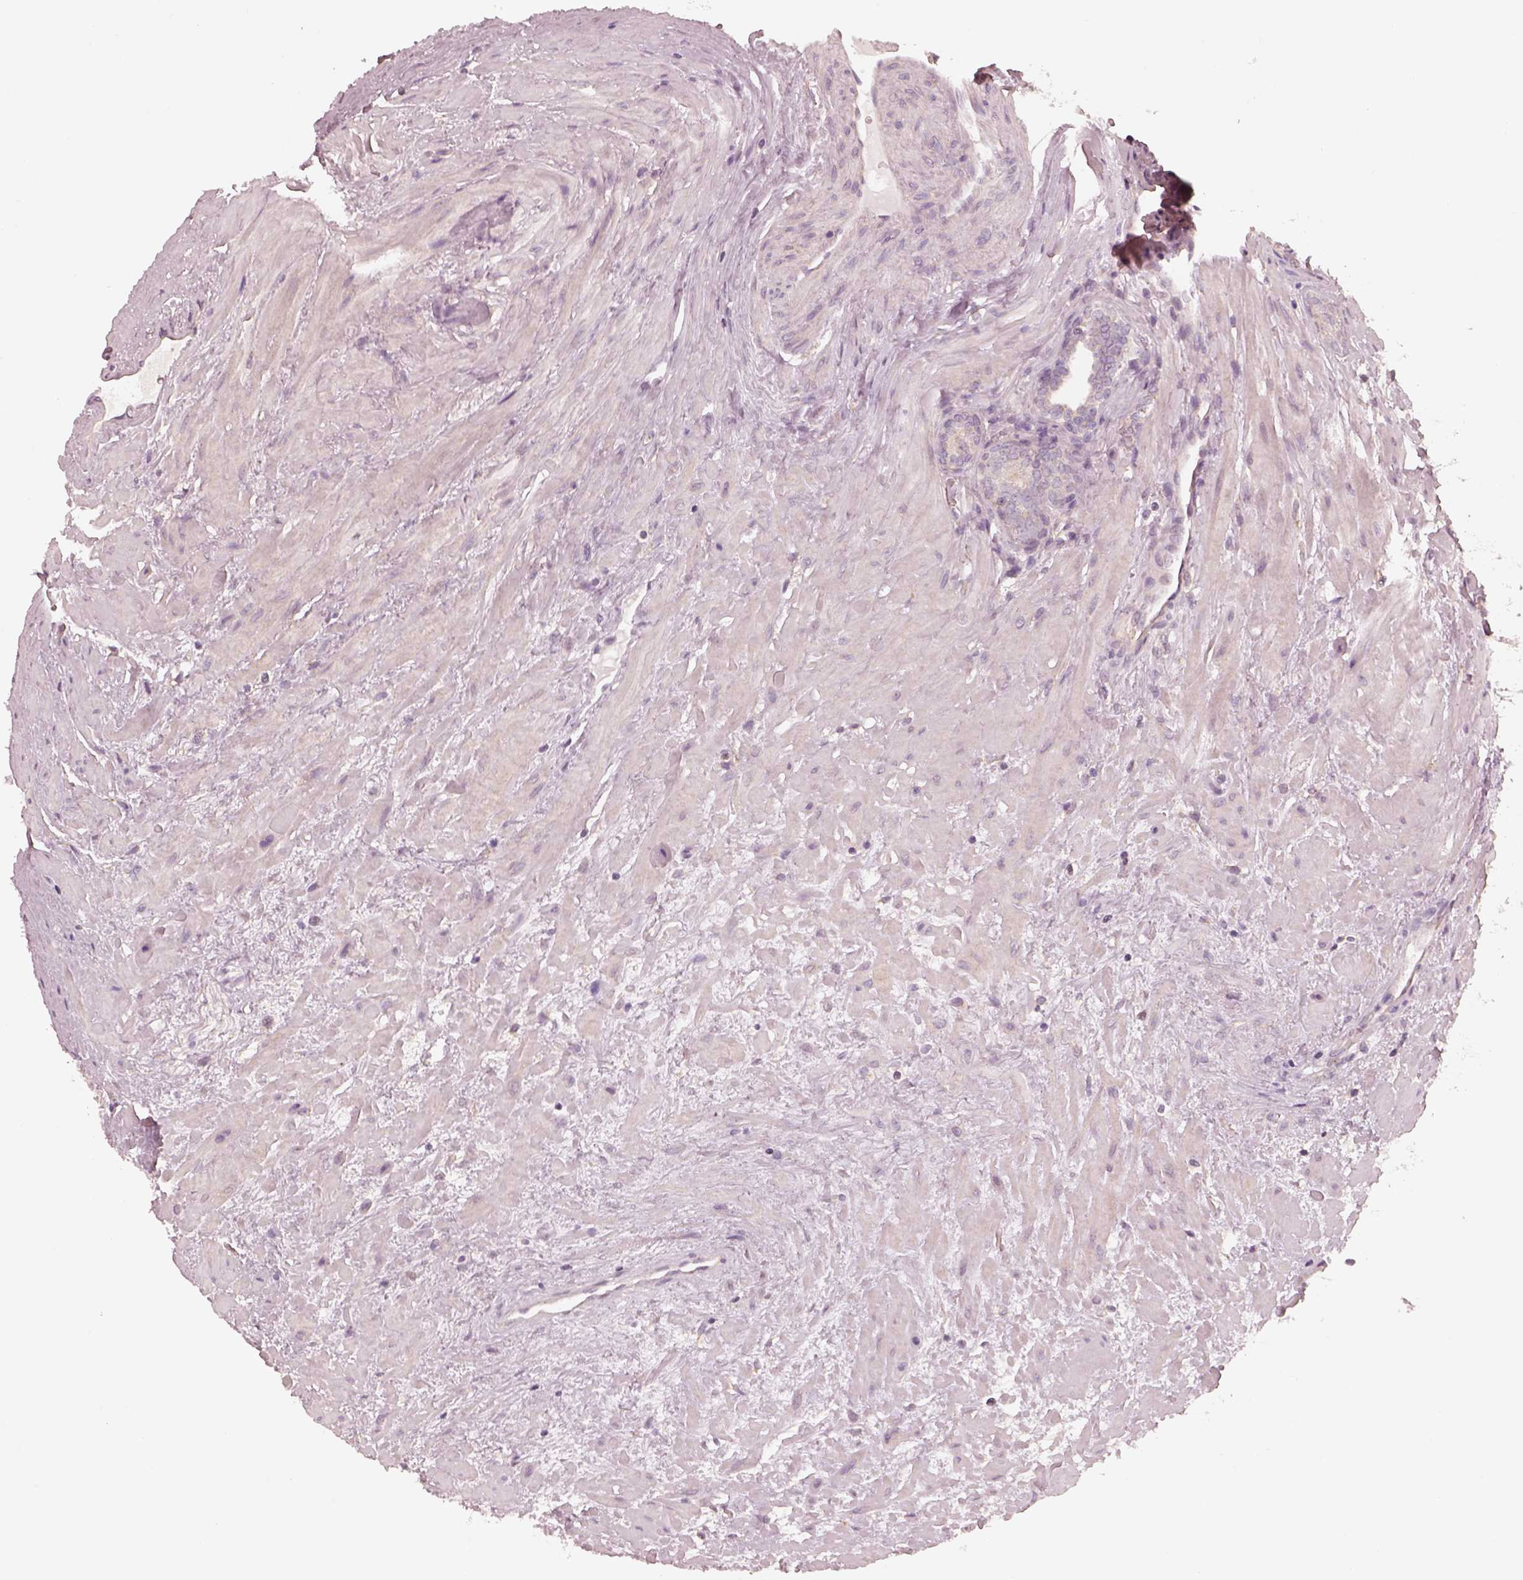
{"staining": {"intensity": "negative", "quantity": "none", "location": "none"}, "tissue": "prostate cancer", "cell_type": "Tumor cells", "image_type": "cancer", "snomed": [{"axis": "morphology", "description": "Adenocarcinoma, NOS"}, {"axis": "topography", "description": "Prostate"}], "caption": "Histopathology image shows no protein expression in tumor cells of adenocarcinoma (prostate) tissue. (Stains: DAB (3,3'-diaminobenzidine) IHC with hematoxylin counter stain, Microscopy: brightfield microscopy at high magnification).", "gene": "PRKACG", "patient": {"sex": "male", "age": 66}}